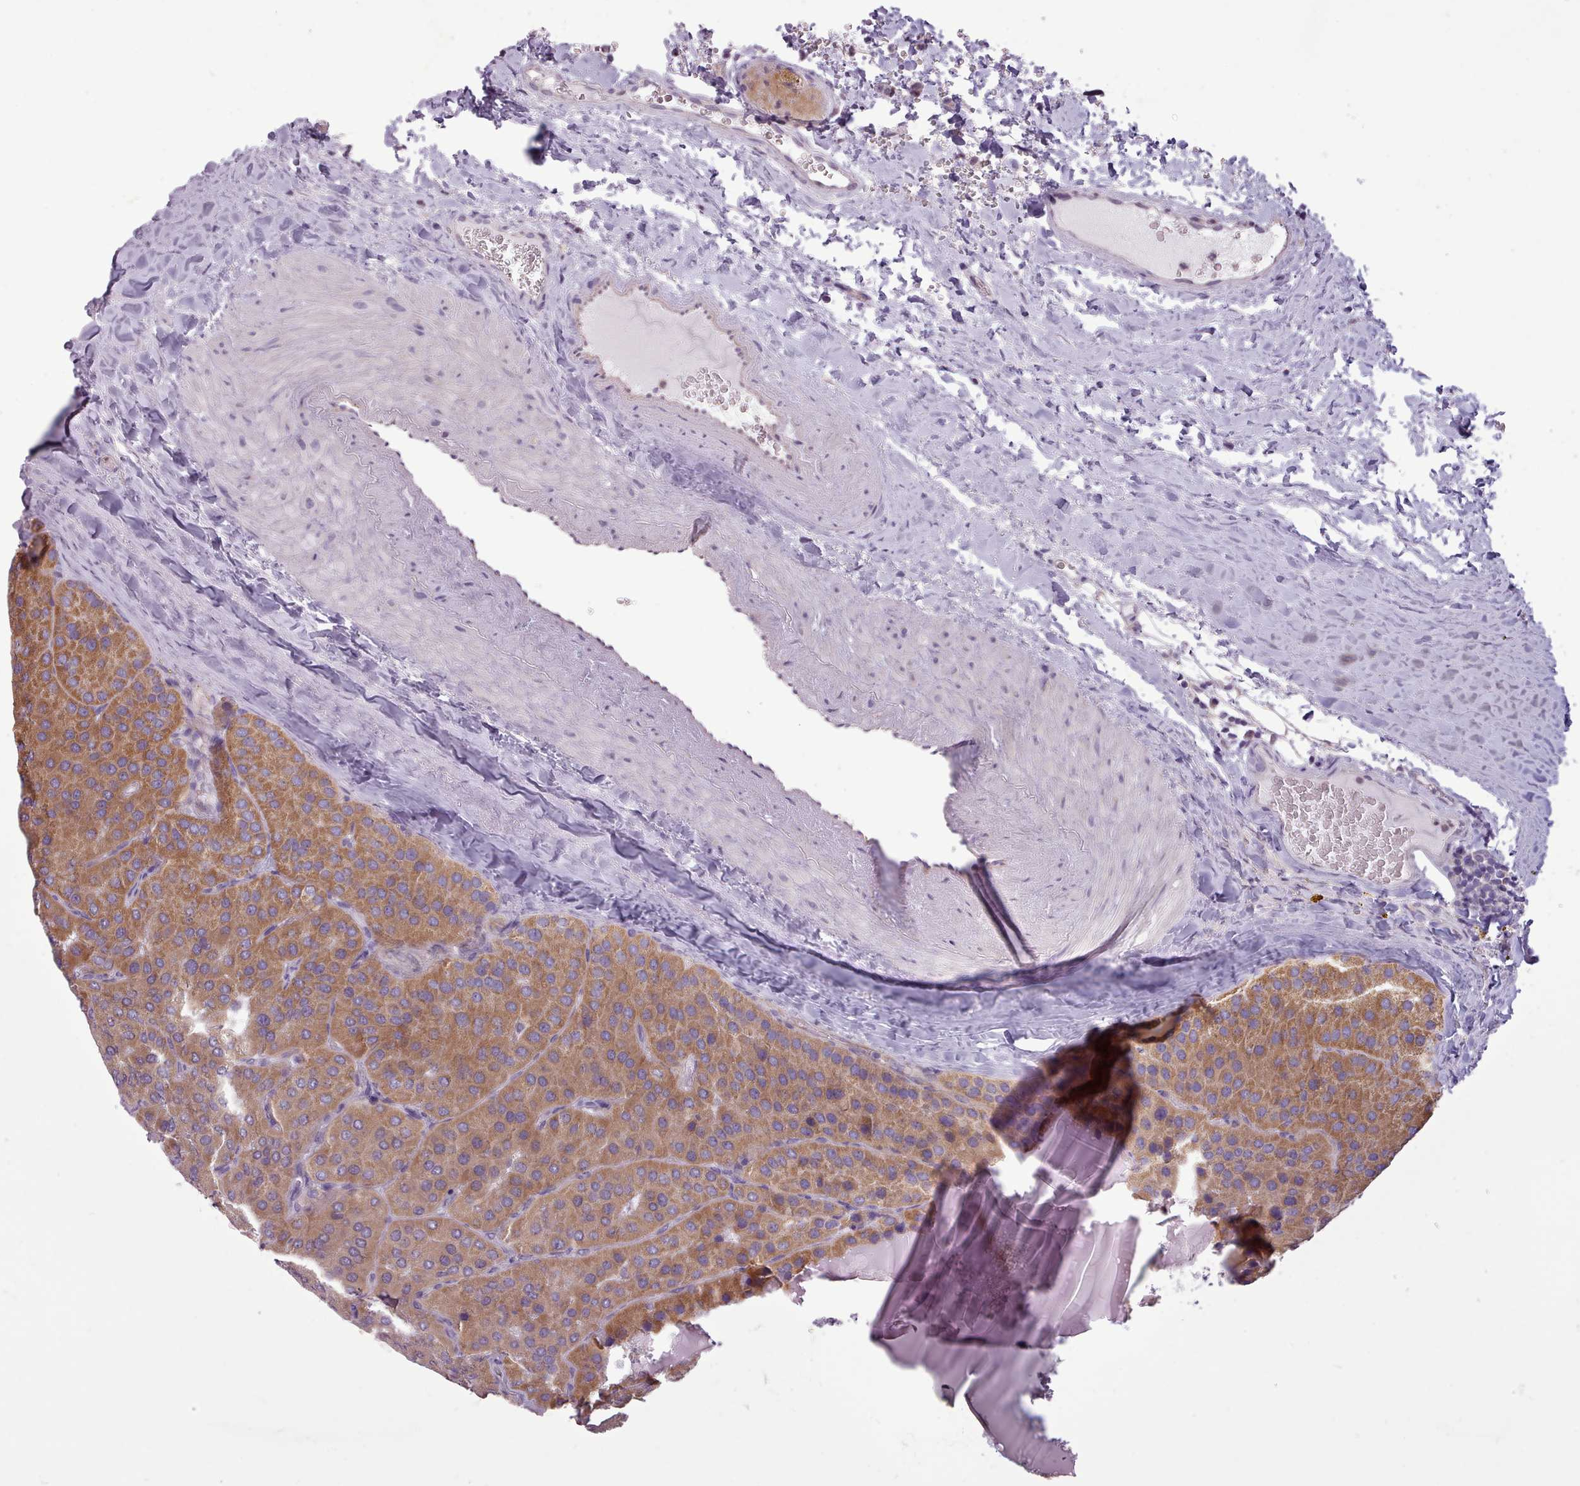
{"staining": {"intensity": "moderate", "quantity": ">75%", "location": "cytoplasmic/membranous"}, "tissue": "parathyroid gland", "cell_type": "Glandular cells", "image_type": "normal", "snomed": [{"axis": "morphology", "description": "Normal tissue, NOS"}, {"axis": "morphology", "description": "Adenoma, NOS"}, {"axis": "topography", "description": "Parathyroid gland"}], "caption": "Immunohistochemistry (IHC) histopathology image of benign parathyroid gland: human parathyroid gland stained using immunohistochemistry (IHC) displays medium levels of moderate protein expression localized specifically in the cytoplasmic/membranous of glandular cells, appearing as a cytoplasmic/membranous brown color.", "gene": "SLURP1", "patient": {"sex": "female", "age": 86}}